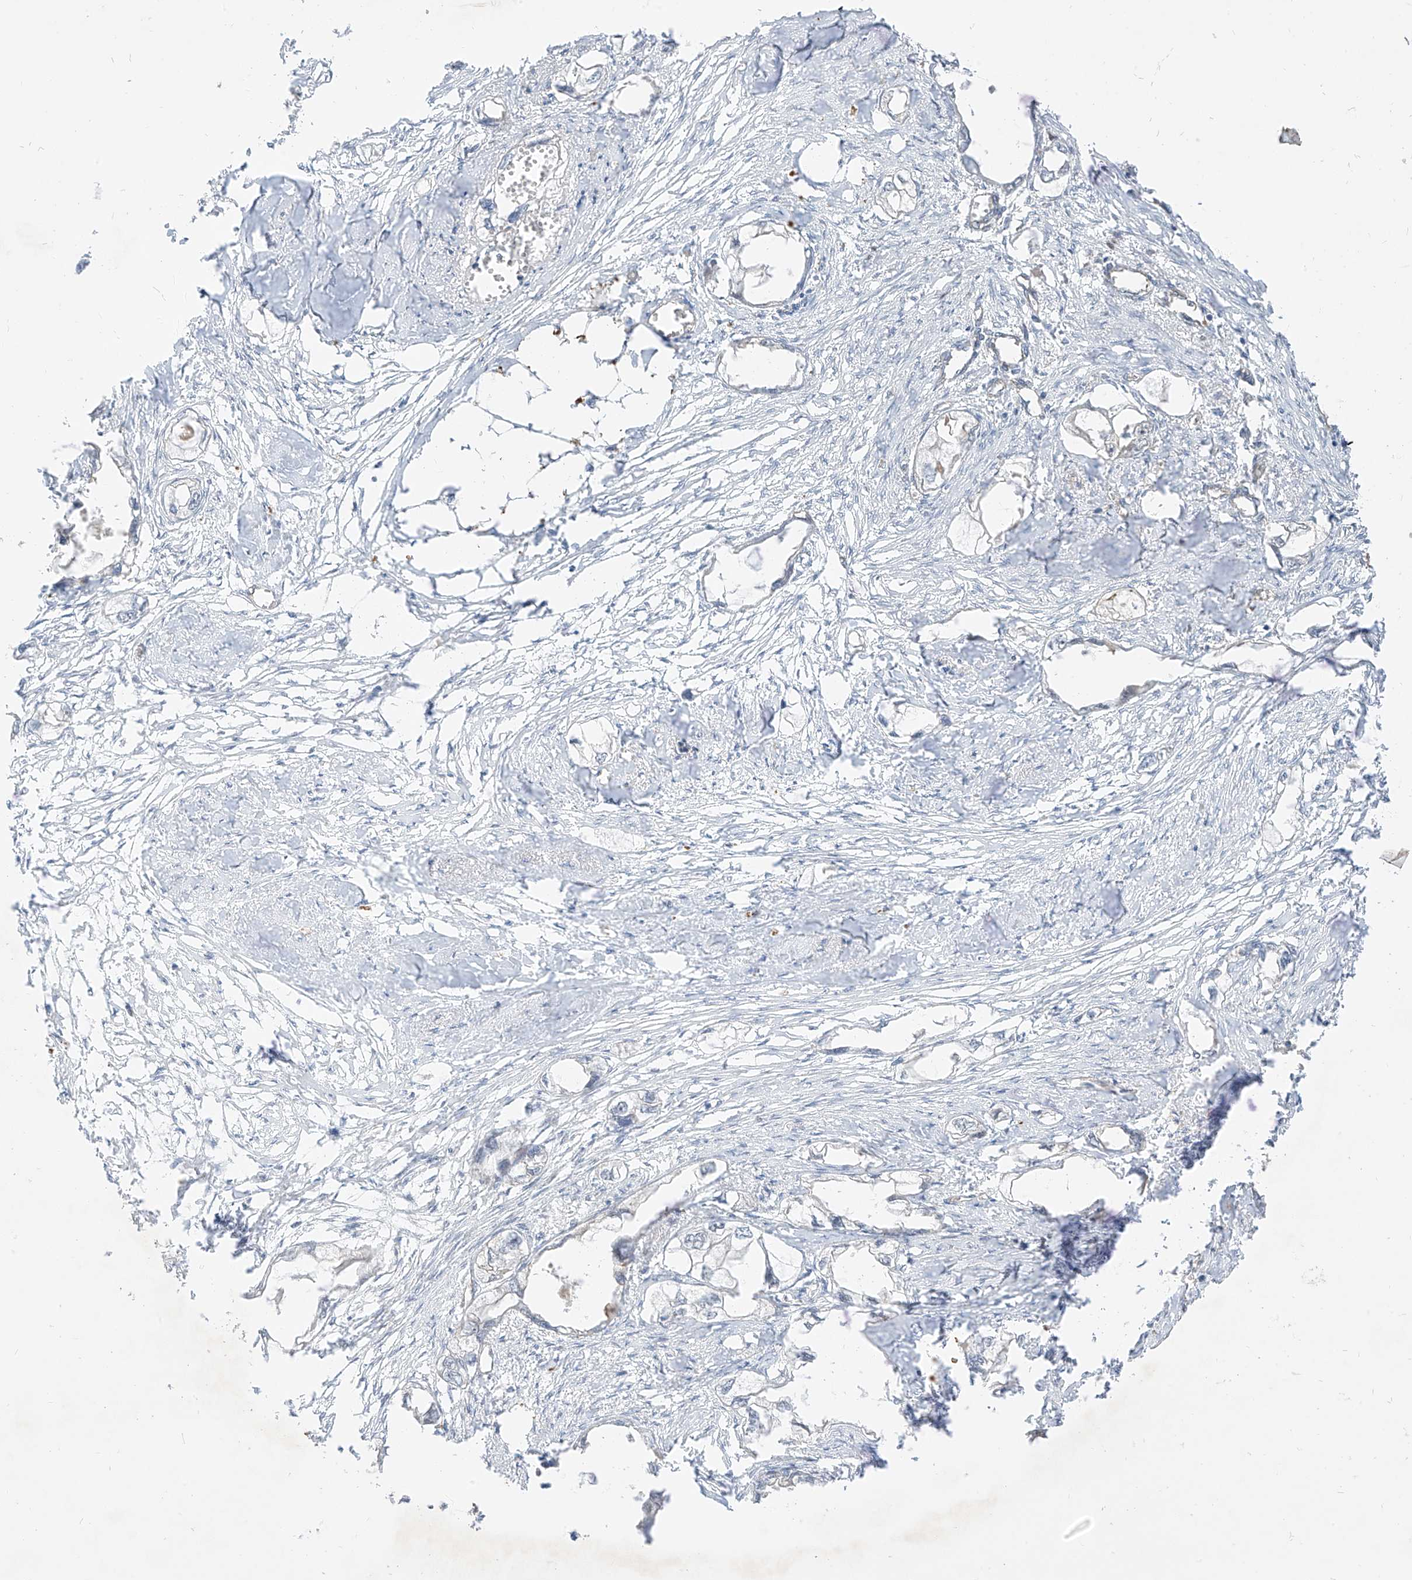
{"staining": {"intensity": "negative", "quantity": "none", "location": "none"}, "tissue": "endometrial cancer", "cell_type": "Tumor cells", "image_type": "cancer", "snomed": [{"axis": "morphology", "description": "Adenocarcinoma, NOS"}, {"axis": "morphology", "description": "Adenocarcinoma, metastatic, NOS"}, {"axis": "topography", "description": "Adipose tissue"}, {"axis": "topography", "description": "Endometrium"}], "caption": "Tumor cells are negative for brown protein staining in endometrial cancer (metastatic adenocarcinoma). (IHC, brightfield microscopy, high magnification).", "gene": "EPHX4", "patient": {"sex": "female", "age": 67}}